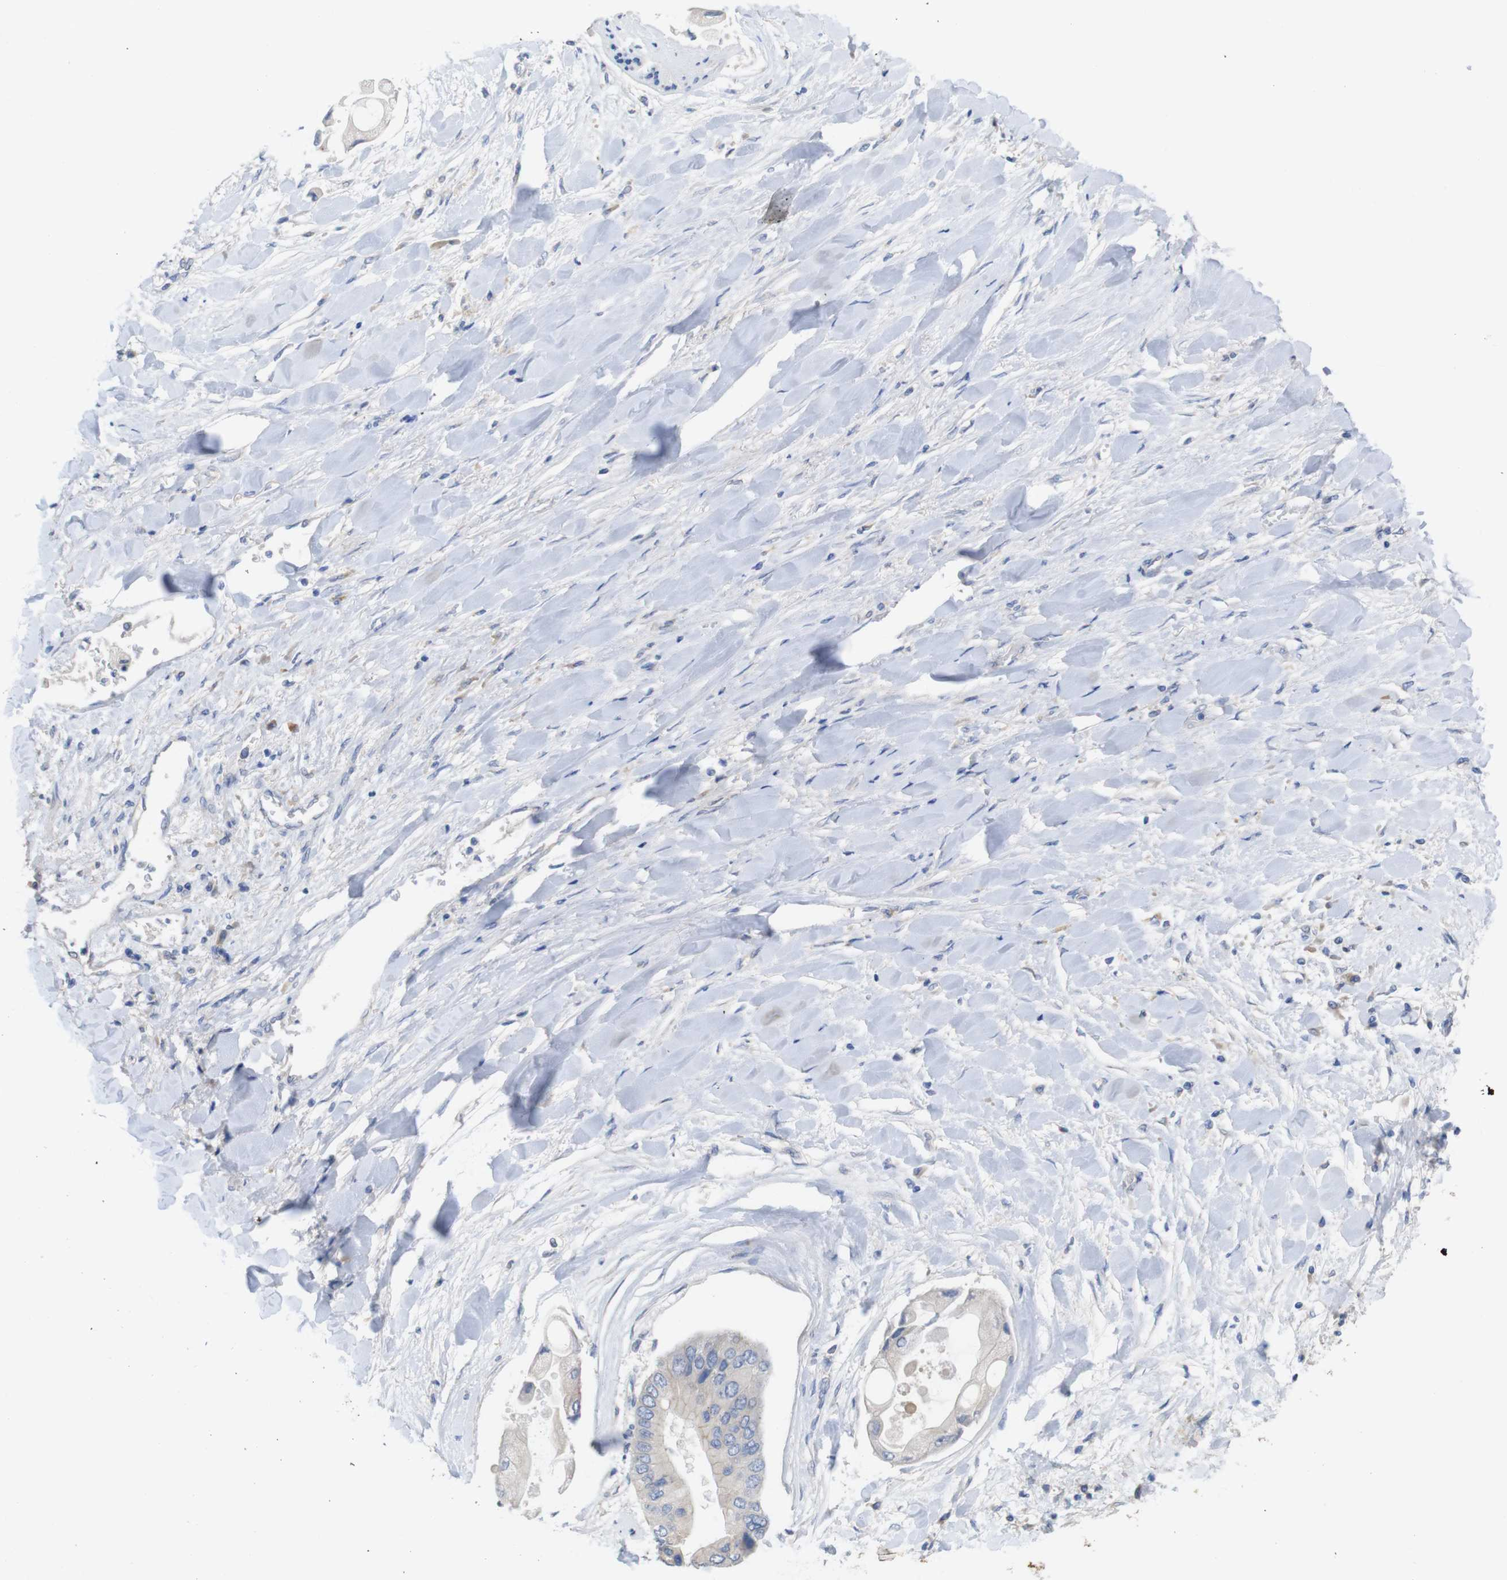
{"staining": {"intensity": "negative", "quantity": "none", "location": "none"}, "tissue": "liver cancer", "cell_type": "Tumor cells", "image_type": "cancer", "snomed": [{"axis": "morphology", "description": "Cholangiocarcinoma"}, {"axis": "topography", "description": "Liver"}], "caption": "The immunohistochemistry (IHC) image has no significant expression in tumor cells of liver cholangiocarcinoma tissue.", "gene": "KIDINS220", "patient": {"sex": "male", "age": 50}}